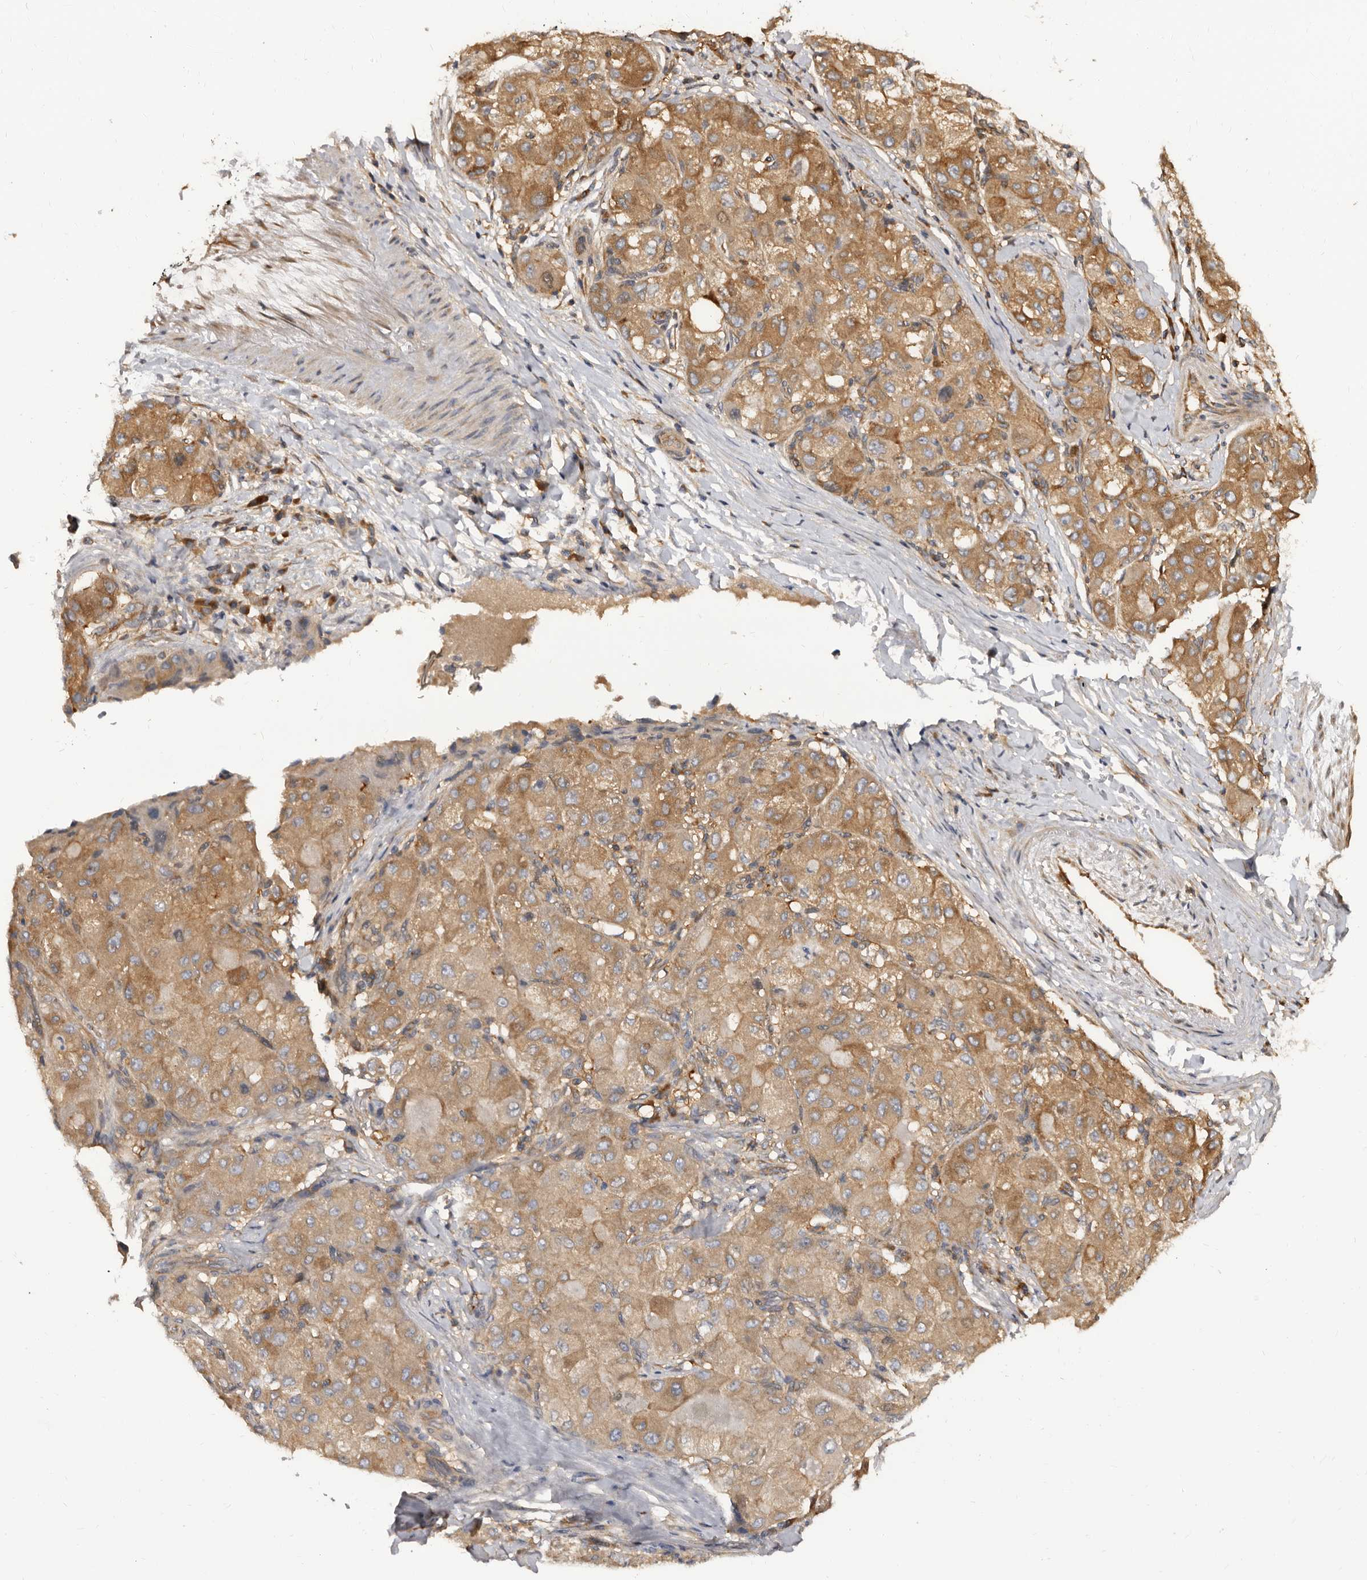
{"staining": {"intensity": "moderate", "quantity": ">75%", "location": "cytoplasmic/membranous"}, "tissue": "liver cancer", "cell_type": "Tumor cells", "image_type": "cancer", "snomed": [{"axis": "morphology", "description": "Carcinoma, Hepatocellular, NOS"}, {"axis": "topography", "description": "Liver"}], "caption": "Liver cancer (hepatocellular carcinoma) stained with a brown dye reveals moderate cytoplasmic/membranous positive staining in about >75% of tumor cells.", "gene": "ADAMTS20", "patient": {"sex": "male", "age": 80}}